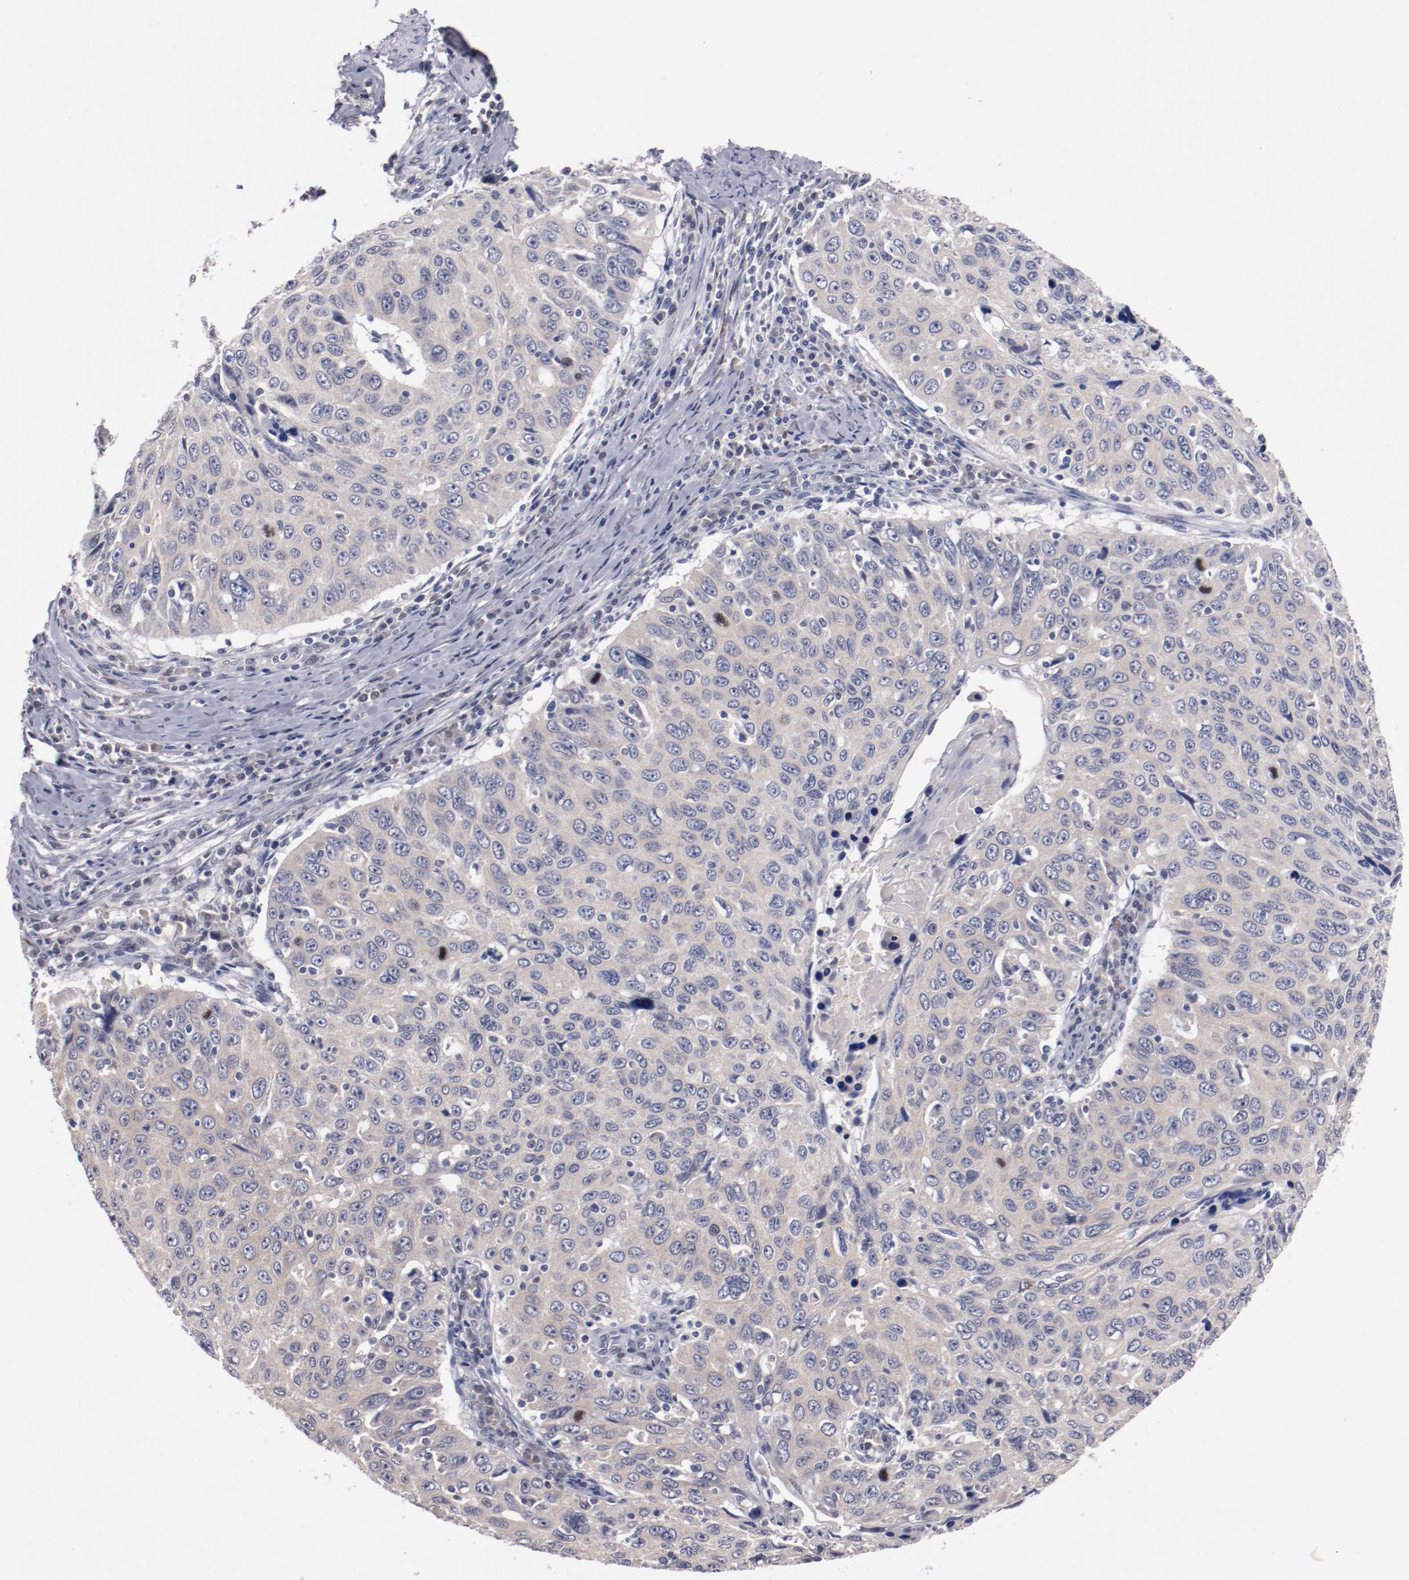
{"staining": {"intensity": "negative", "quantity": "none", "location": "none"}, "tissue": "cervical cancer", "cell_type": "Tumor cells", "image_type": "cancer", "snomed": [{"axis": "morphology", "description": "Squamous cell carcinoma, NOS"}, {"axis": "topography", "description": "Cervix"}], "caption": "Immunohistochemical staining of human cervical cancer exhibits no significant staining in tumor cells. (Brightfield microscopy of DAB (3,3'-diaminobenzidine) IHC at high magnification).", "gene": "FAM81A", "patient": {"sex": "female", "age": 53}}